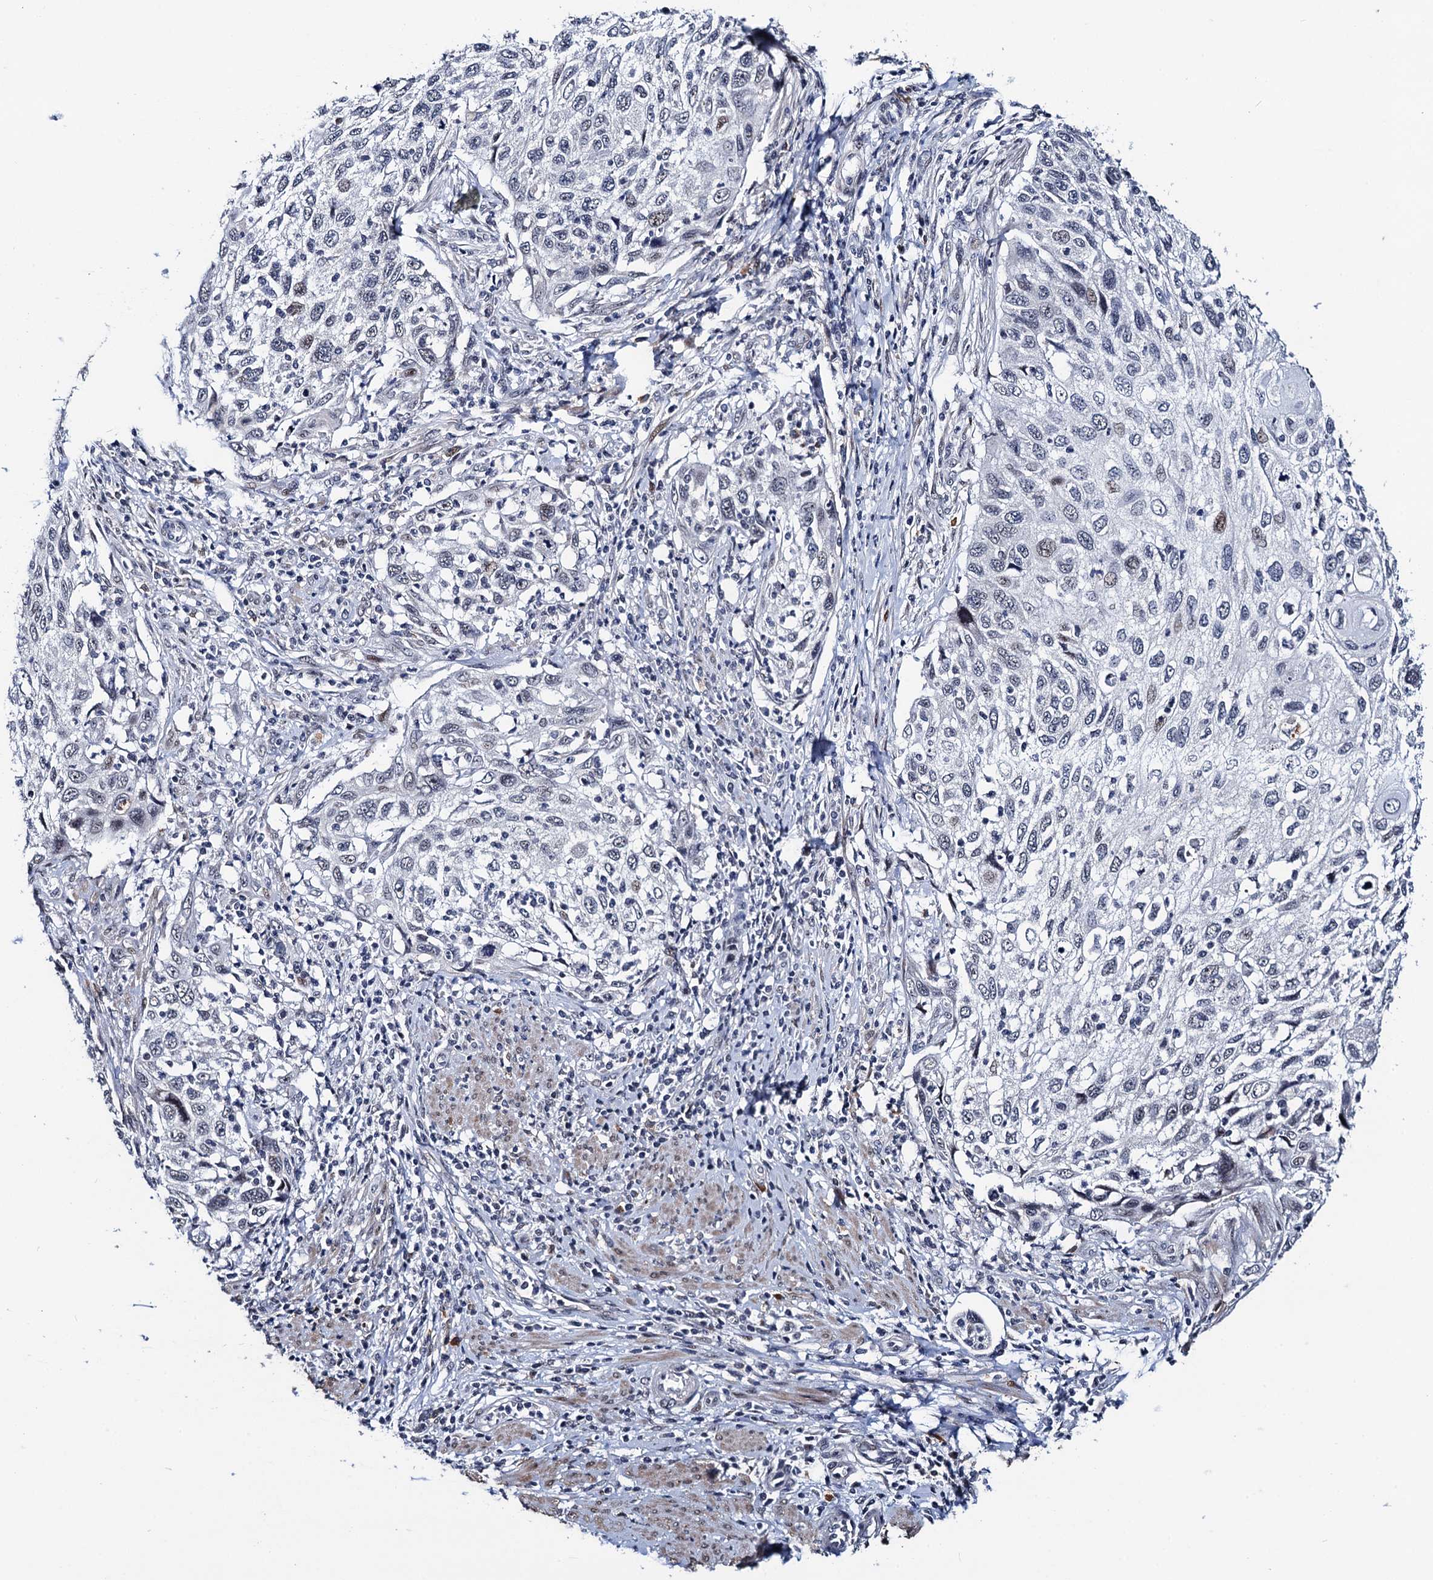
{"staining": {"intensity": "weak", "quantity": "<25%", "location": "nuclear"}, "tissue": "cervical cancer", "cell_type": "Tumor cells", "image_type": "cancer", "snomed": [{"axis": "morphology", "description": "Squamous cell carcinoma, NOS"}, {"axis": "topography", "description": "Cervix"}], "caption": "Human squamous cell carcinoma (cervical) stained for a protein using IHC exhibits no staining in tumor cells.", "gene": "FAM222A", "patient": {"sex": "female", "age": 70}}